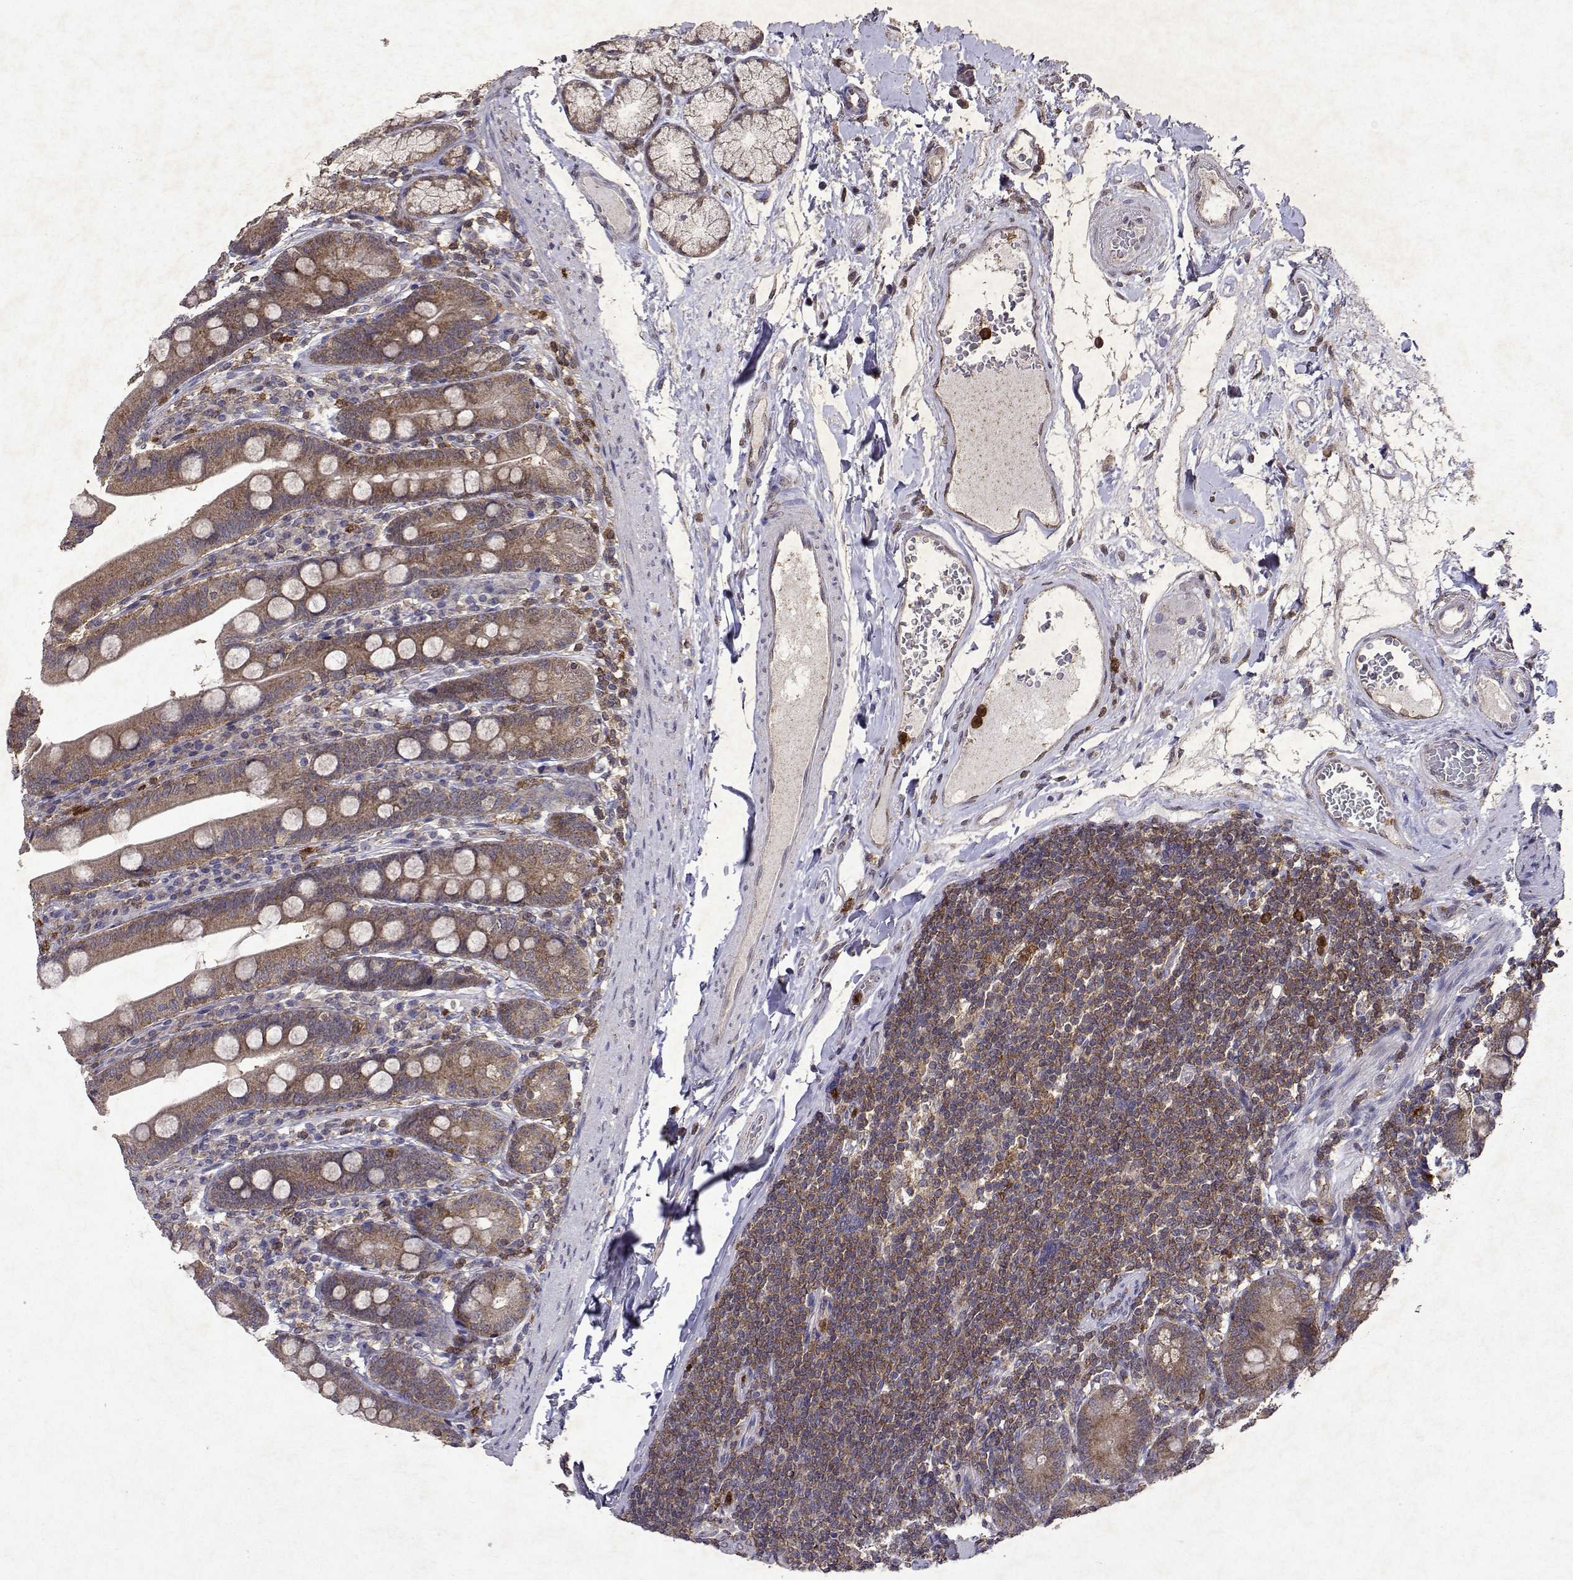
{"staining": {"intensity": "moderate", "quantity": ">75%", "location": "cytoplasmic/membranous"}, "tissue": "duodenum", "cell_type": "Glandular cells", "image_type": "normal", "snomed": [{"axis": "morphology", "description": "Normal tissue, NOS"}, {"axis": "topography", "description": "Duodenum"}], "caption": "Protein analysis of unremarkable duodenum demonstrates moderate cytoplasmic/membranous expression in approximately >75% of glandular cells. Immunohistochemistry (ihc) stains the protein of interest in brown and the nuclei are stained blue.", "gene": "APAF1", "patient": {"sex": "female", "age": 67}}